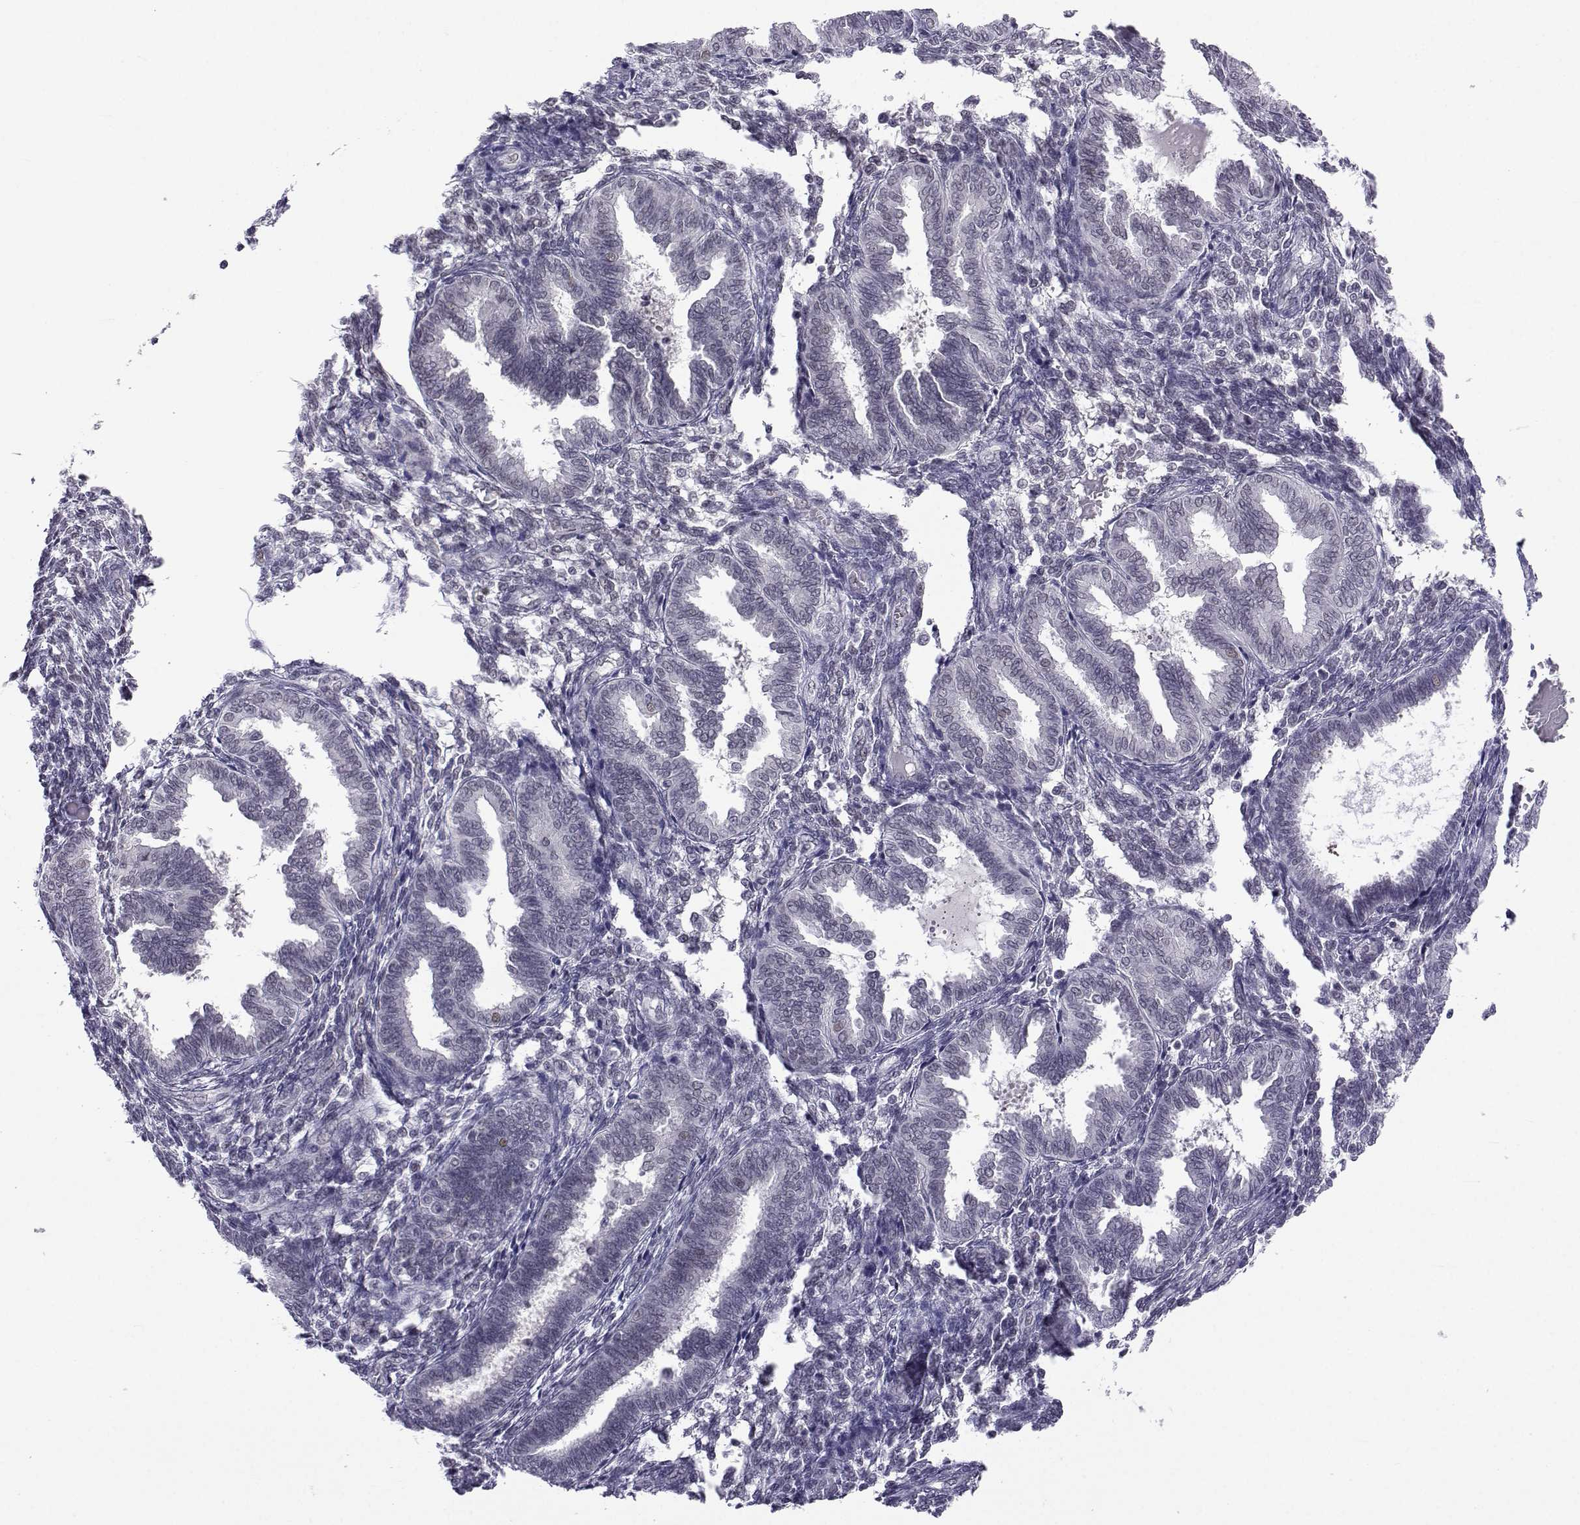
{"staining": {"intensity": "negative", "quantity": "none", "location": "none"}, "tissue": "endometrium", "cell_type": "Cells in endometrial stroma", "image_type": "normal", "snomed": [{"axis": "morphology", "description": "Normal tissue, NOS"}, {"axis": "topography", "description": "Endometrium"}], "caption": "The immunohistochemistry (IHC) micrograph has no significant expression in cells in endometrial stroma of endometrium.", "gene": "MED26", "patient": {"sex": "female", "age": 42}}